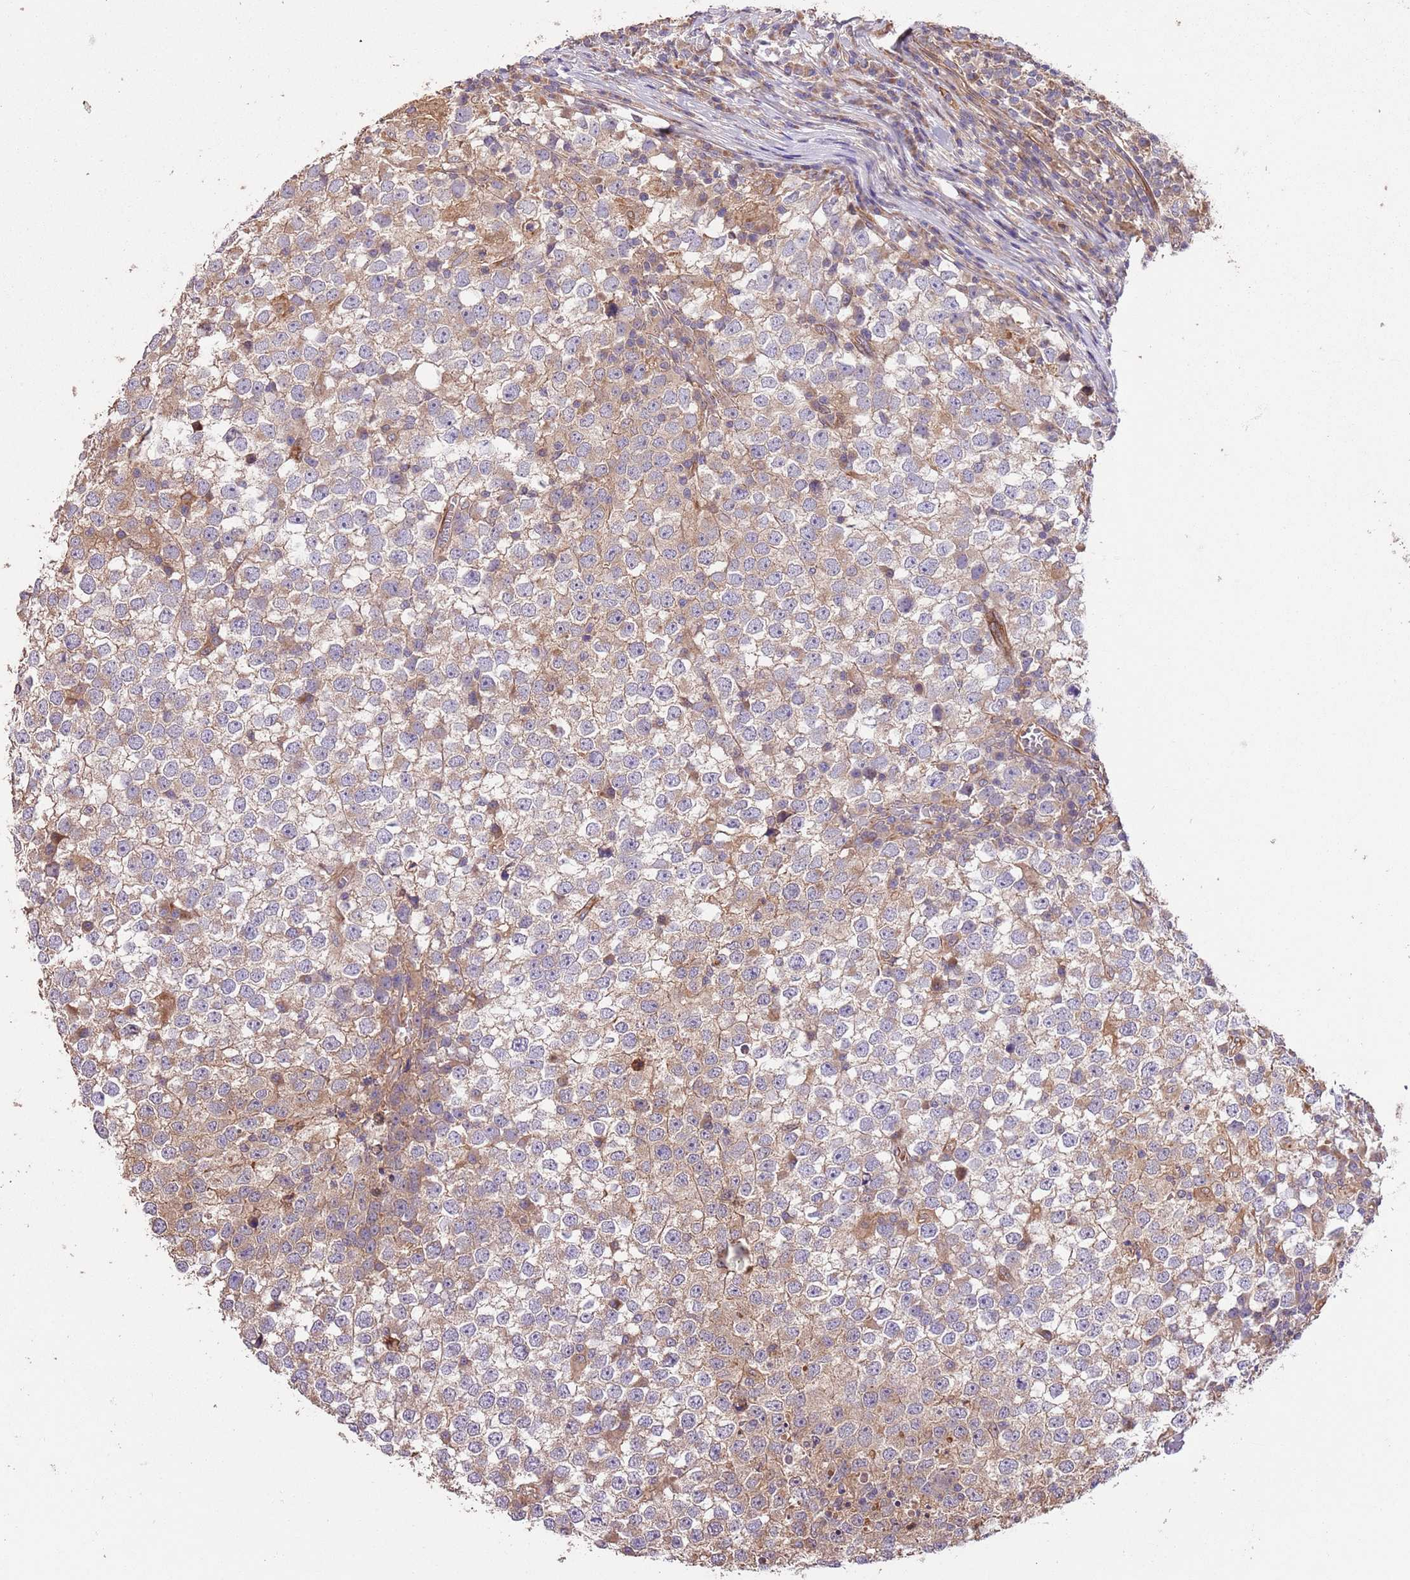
{"staining": {"intensity": "weak", "quantity": ">75%", "location": "cytoplasmic/membranous"}, "tissue": "testis cancer", "cell_type": "Tumor cells", "image_type": "cancer", "snomed": [{"axis": "morphology", "description": "Seminoma, NOS"}, {"axis": "topography", "description": "Testis"}], "caption": "Tumor cells display weak cytoplasmic/membranous expression in approximately >75% of cells in testis seminoma. (DAB (3,3'-diaminobenzidine) = brown stain, brightfield microscopy at high magnification).", "gene": "FAM89B", "patient": {"sex": "male", "age": 65}}